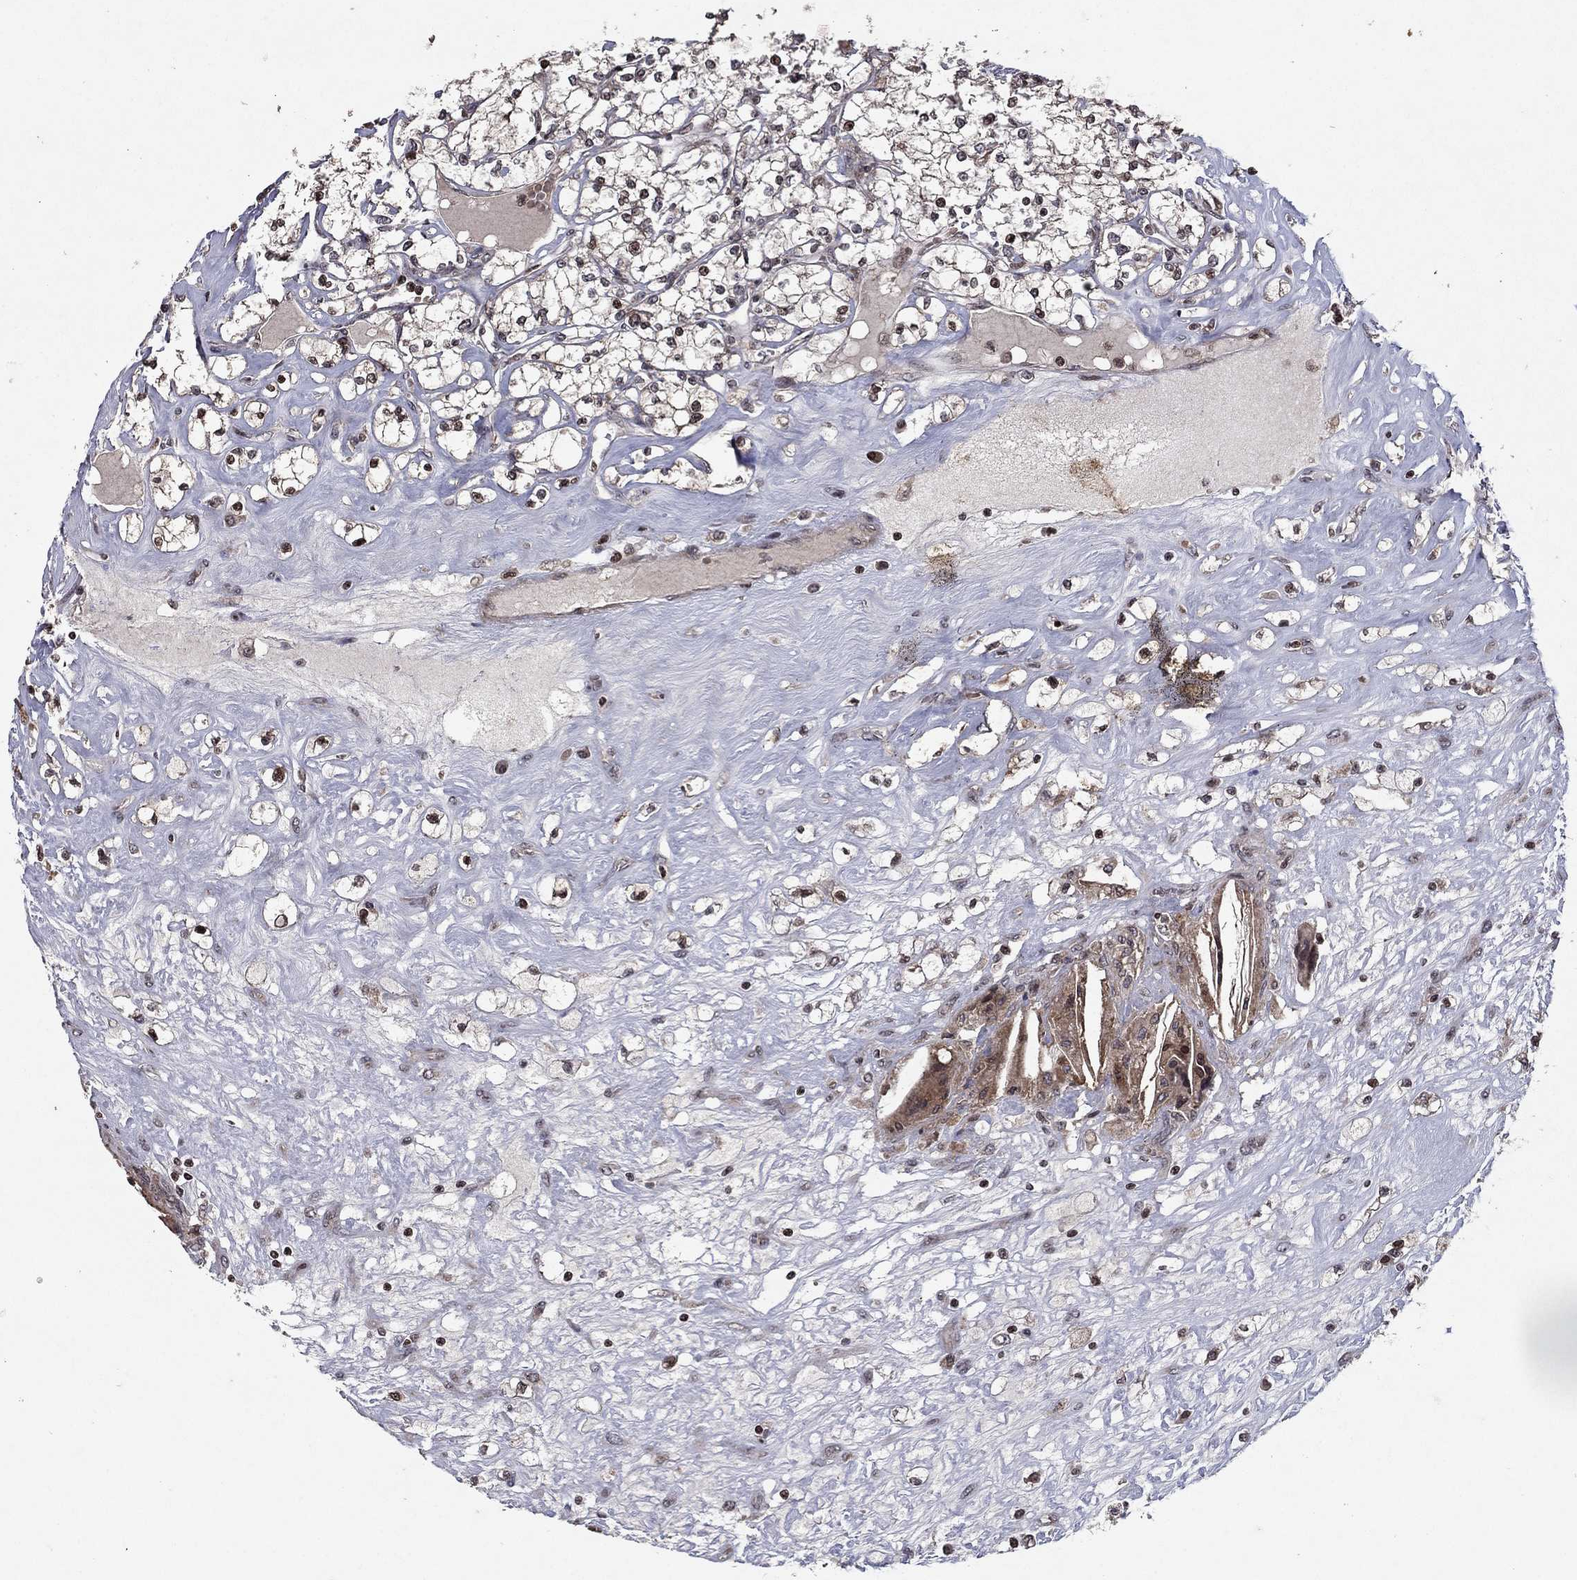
{"staining": {"intensity": "moderate", "quantity": "<25%", "location": "cytoplasmic/membranous,nuclear"}, "tissue": "renal cancer", "cell_type": "Tumor cells", "image_type": "cancer", "snomed": [{"axis": "morphology", "description": "Adenocarcinoma, NOS"}, {"axis": "topography", "description": "Kidney"}], "caption": "Renal cancer stained for a protein shows moderate cytoplasmic/membranous and nuclear positivity in tumor cells.", "gene": "SORBS1", "patient": {"sex": "male", "age": 67}}